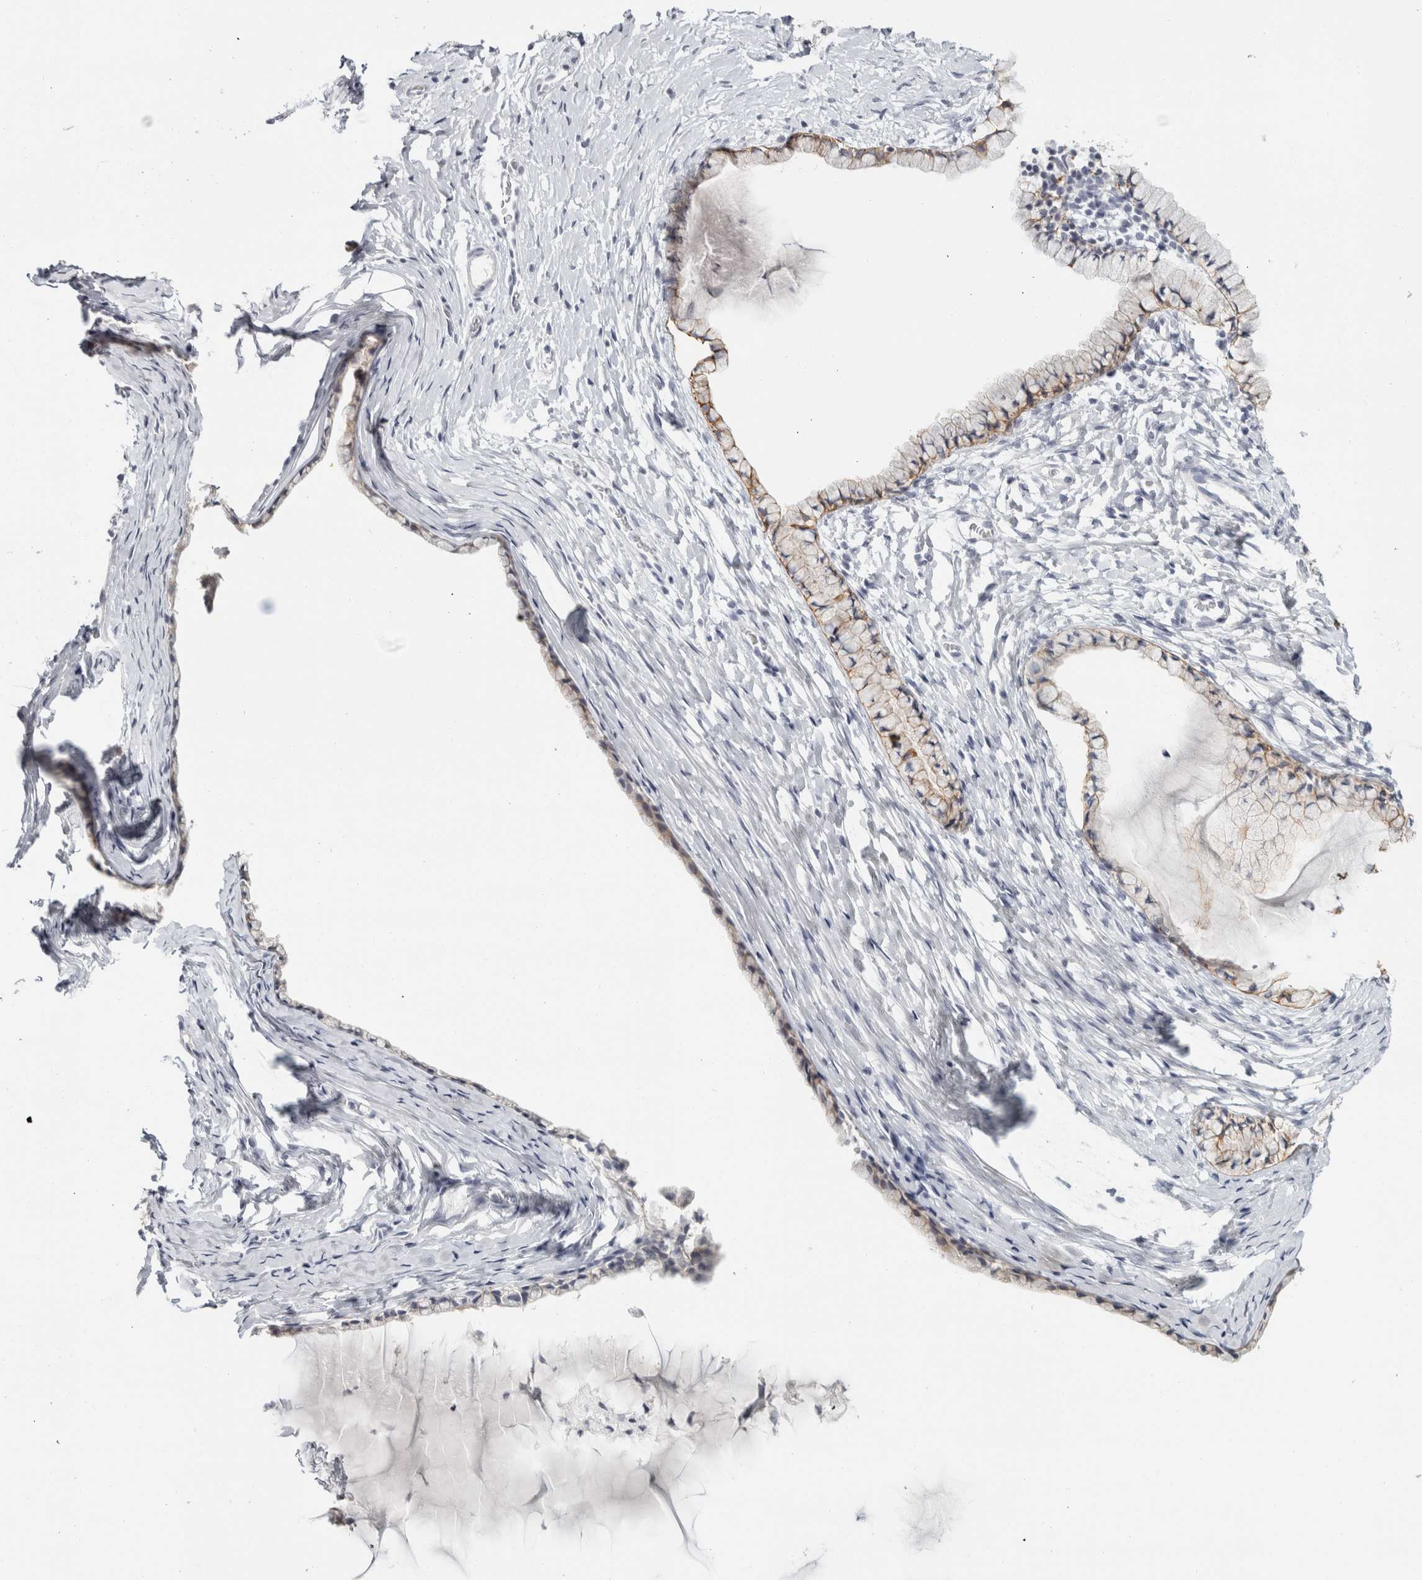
{"staining": {"intensity": "weak", "quantity": "25%-75%", "location": "cytoplasmic/membranous"}, "tissue": "cervix", "cell_type": "Glandular cells", "image_type": "normal", "snomed": [{"axis": "morphology", "description": "Normal tissue, NOS"}, {"axis": "topography", "description": "Cervix"}], "caption": "DAB (3,3'-diaminobenzidine) immunohistochemical staining of benign cervix reveals weak cytoplasmic/membranous protein staining in about 25%-75% of glandular cells.", "gene": "RPH3AL", "patient": {"sex": "female", "age": 72}}